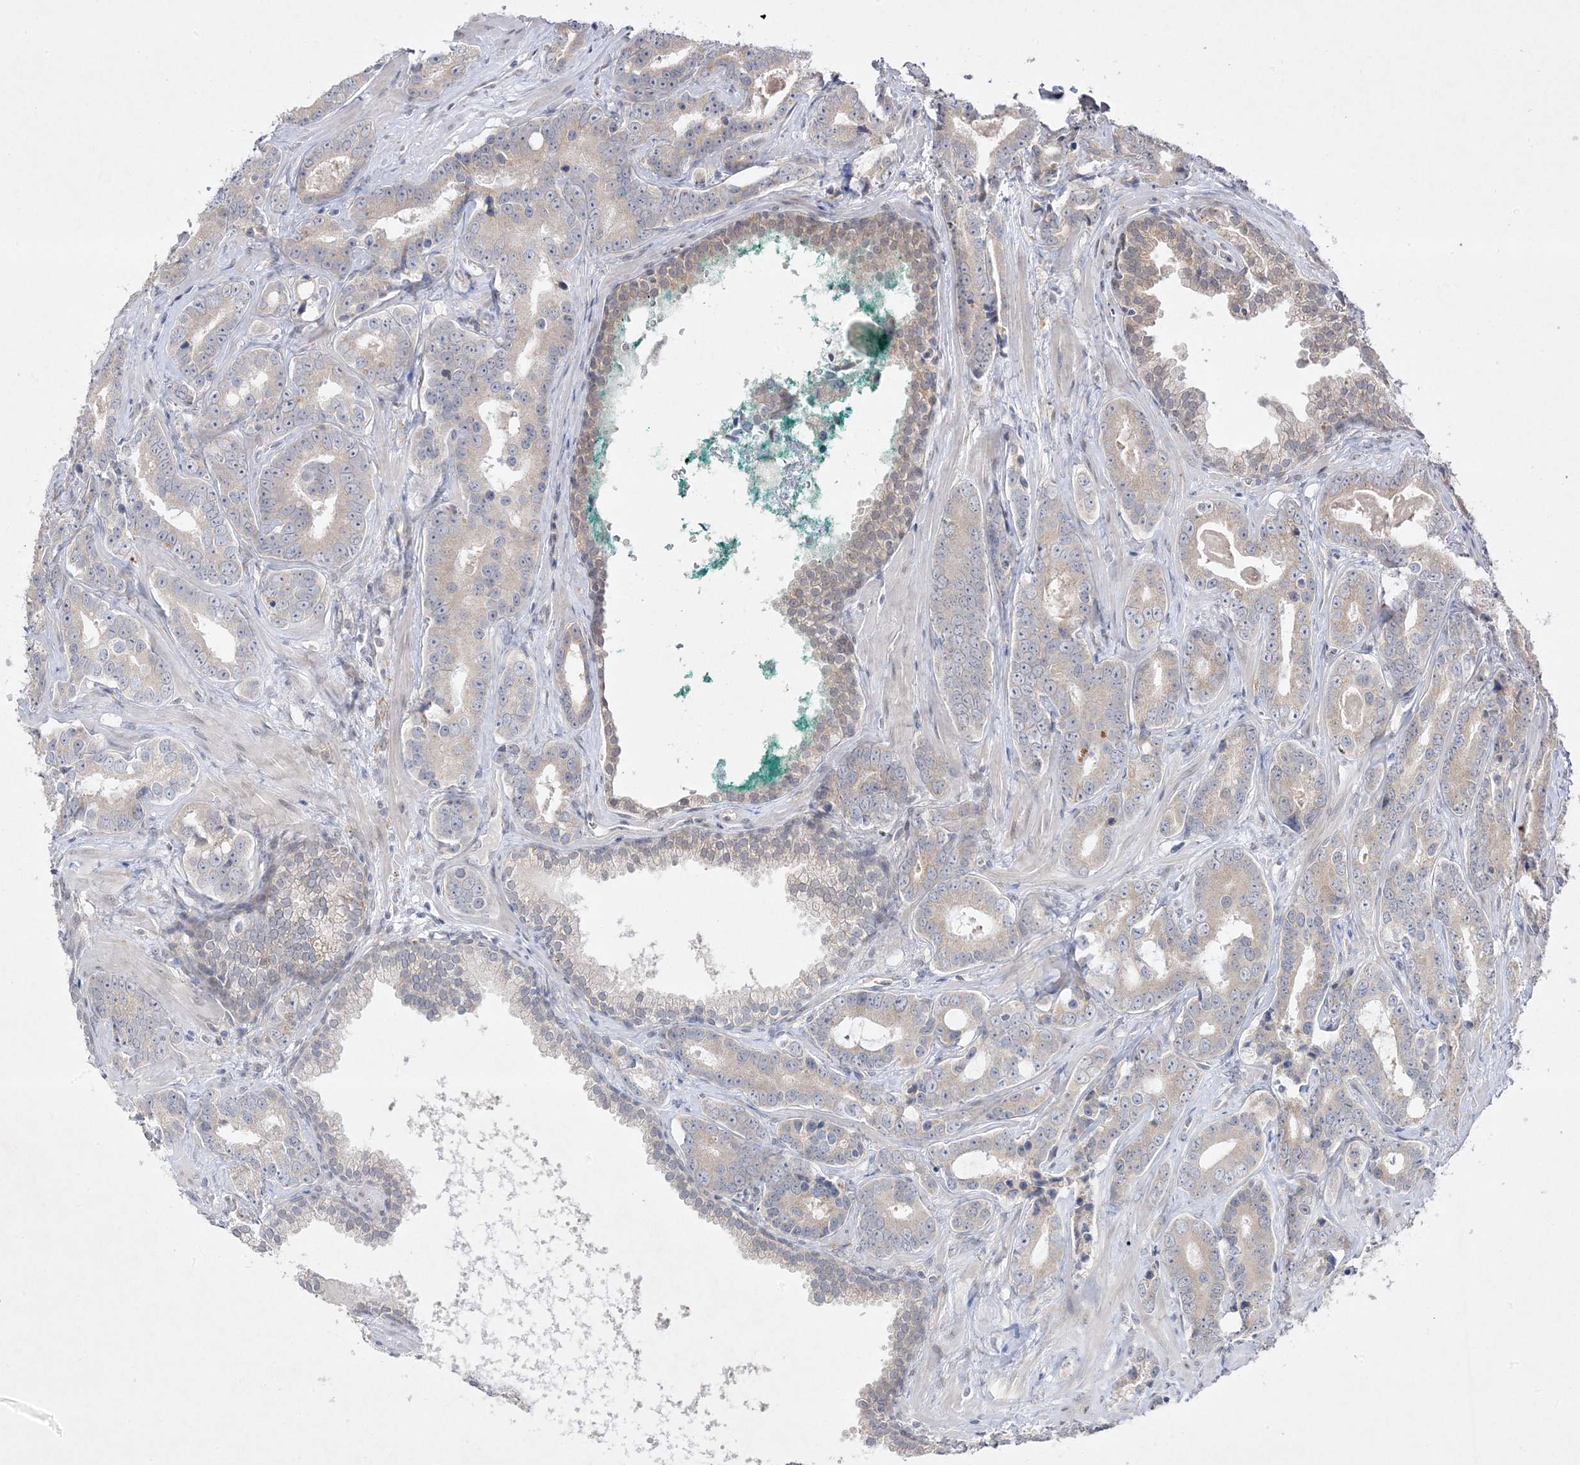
{"staining": {"intensity": "weak", "quantity": "25%-75%", "location": "cytoplasmic/membranous"}, "tissue": "prostate cancer", "cell_type": "Tumor cells", "image_type": "cancer", "snomed": [{"axis": "morphology", "description": "Adenocarcinoma, High grade"}, {"axis": "topography", "description": "Prostate"}], "caption": "This histopathology image displays immunohistochemistry (IHC) staining of human prostate high-grade adenocarcinoma, with low weak cytoplasmic/membranous expression in approximately 25%-75% of tumor cells.", "gene": "C2CD2", "patient": {"sex": "male", "age": 62}}